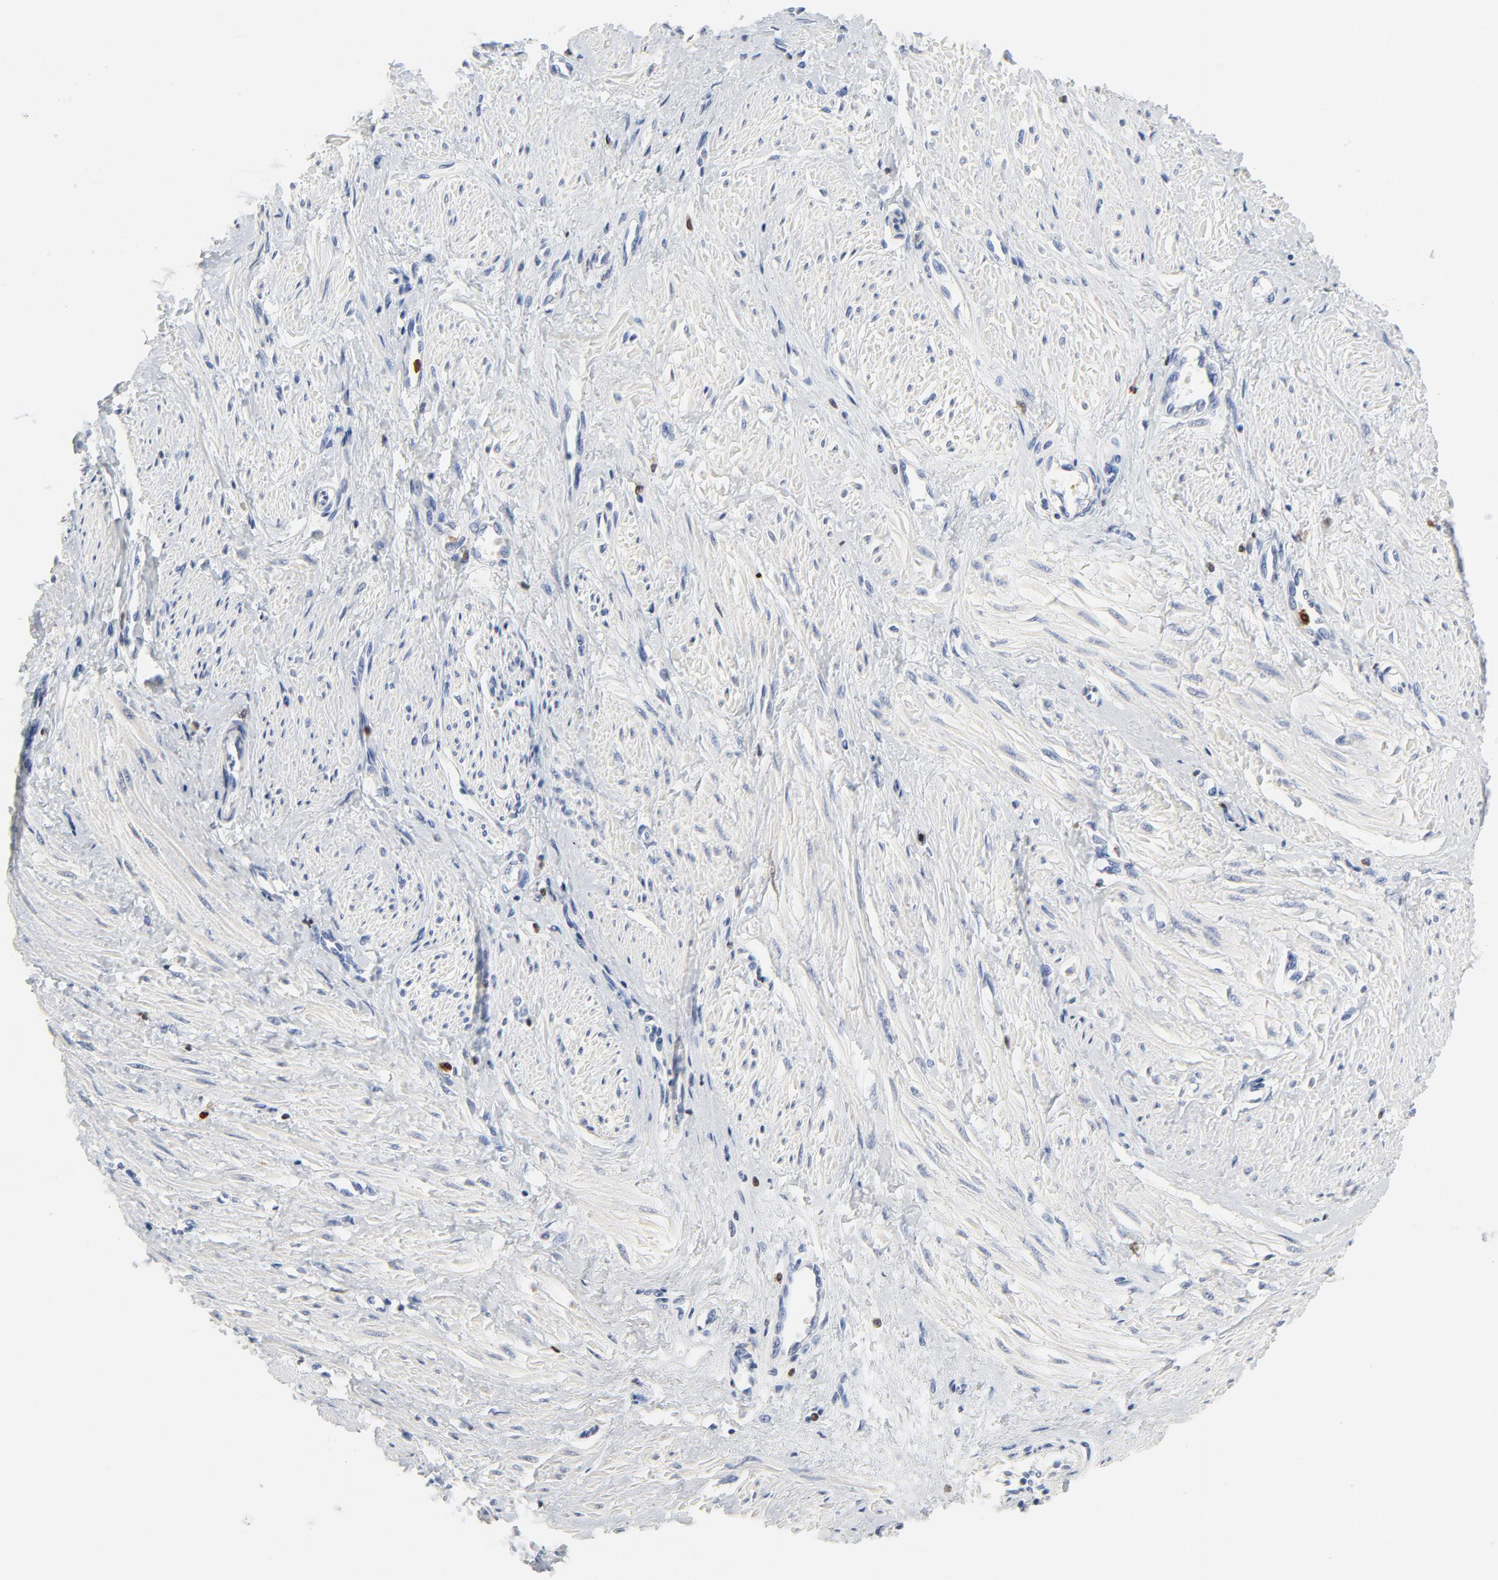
{"staining": {"intensity": "negative", "quantity": "none", "location": "none"}, "tissue": "smooth muscle", "cell_type": "Smooth muscle cells", "image_type": "normal", "snomed": [{"axis": "morphology", "description": "Normal tissue, NOS"}, {"axis": "topography", "description": "Smooth muscle"}, {"axis": "topography", "description": "Uterus"}], "caption": "Smooth muscle was stained to show a protein in brown. There is no significant positivity in smooth muscle cells. (Immunohistochemistry (ihc), brightfield microscopy, high magnification).", "gene": "NCF1", "patient": {"sex": "female", "age": 39}}